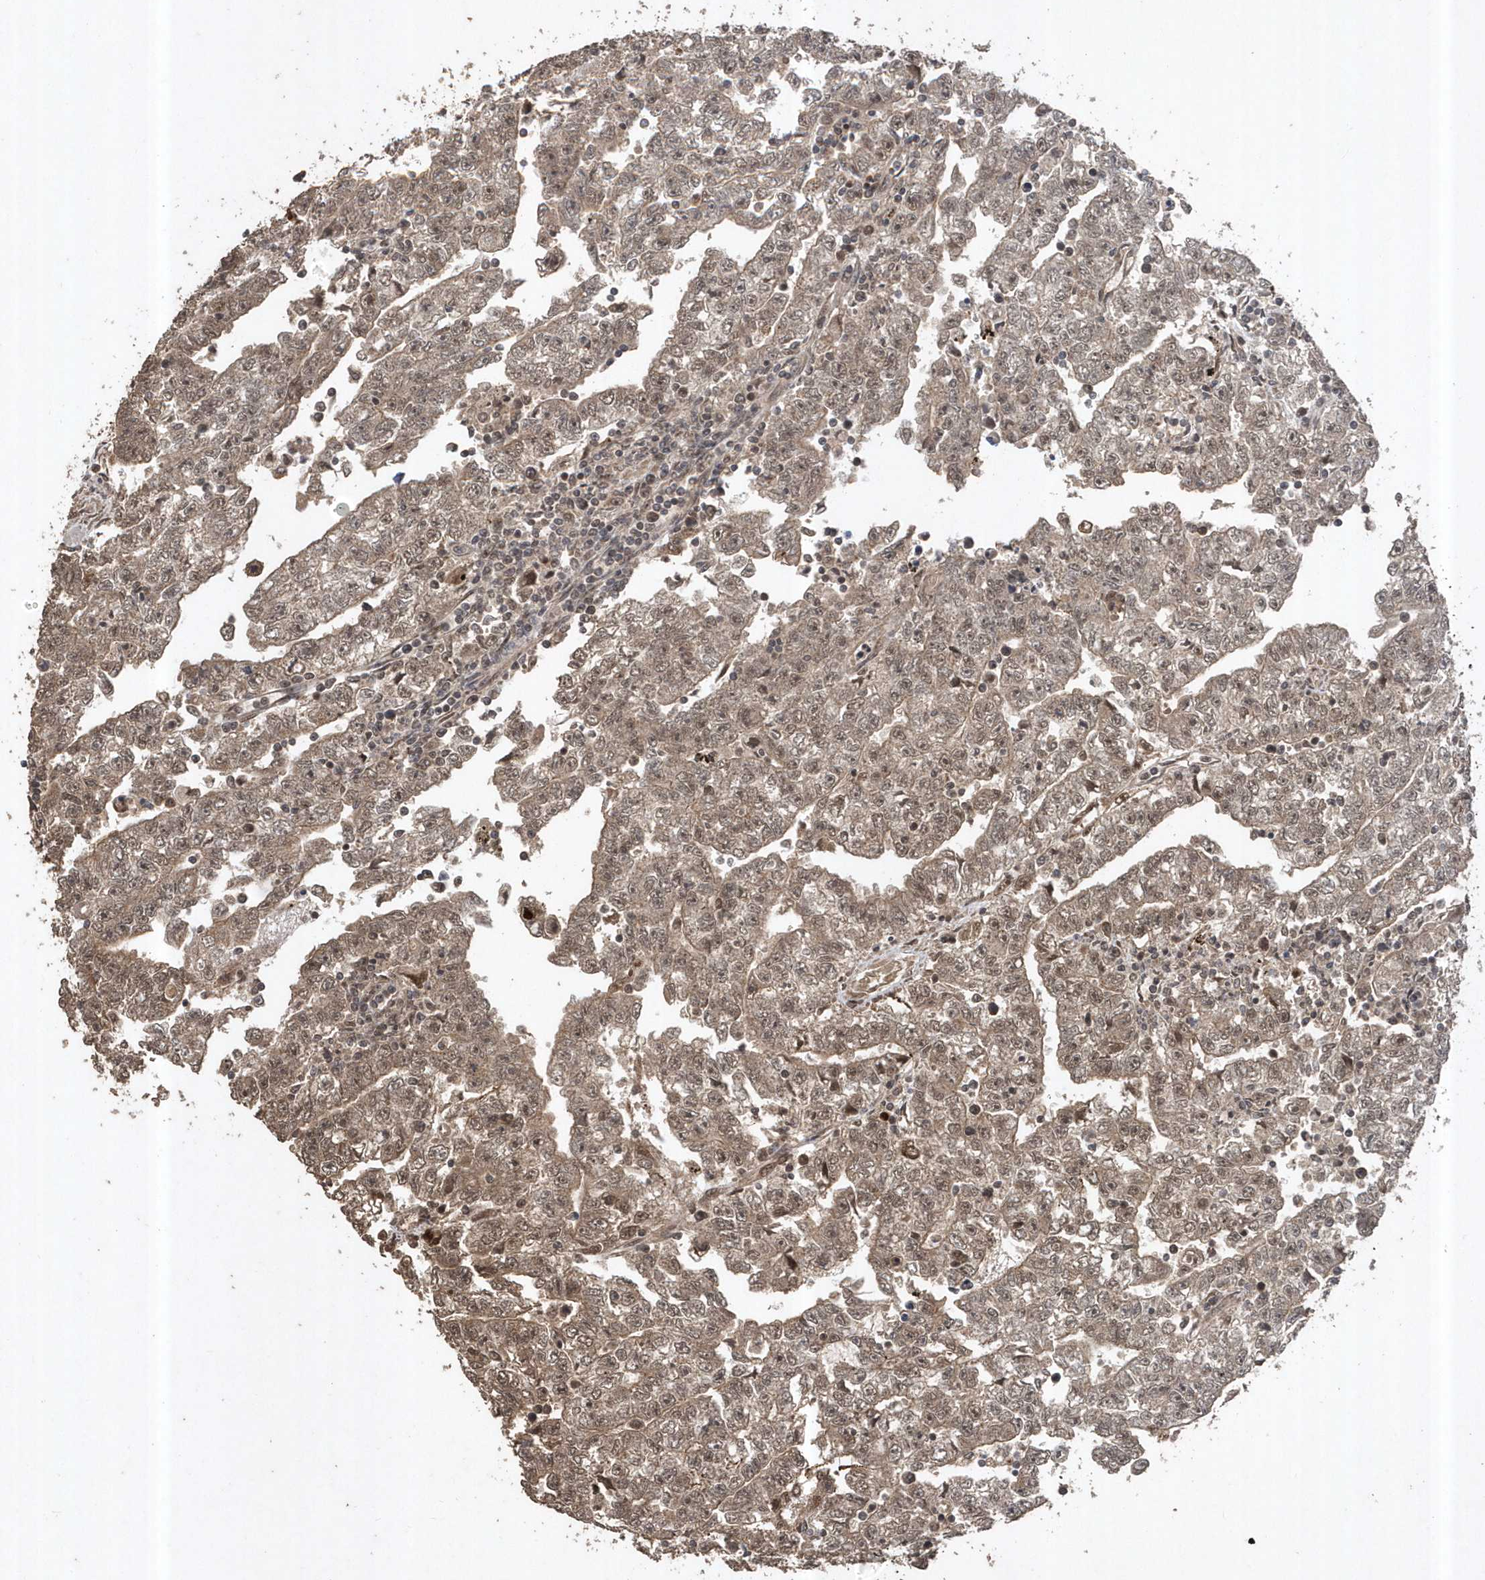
{"staining": {"intensity": "moderate", "quantity": ">75%", "location": "cytoplasmic/membranous,nuclear"}, "tissue": "testis cancer", "cell_type": "Tumor cells", "image_type": "cancer", "snomed": [{"axis": "morphology", "description": "Carcinoma, Embryonal, NOS"}, {"axis": "topography", "description": "Testis"}], "caption": "Embryonal carcinoma (testis) stained with a brown dye reveals moderate cytoplasmic/membranous and nuclear positive expression in approximately >75% of tumor cells.", "gene": "INTS12", "patient": {"sex": "male", "age": 25}}